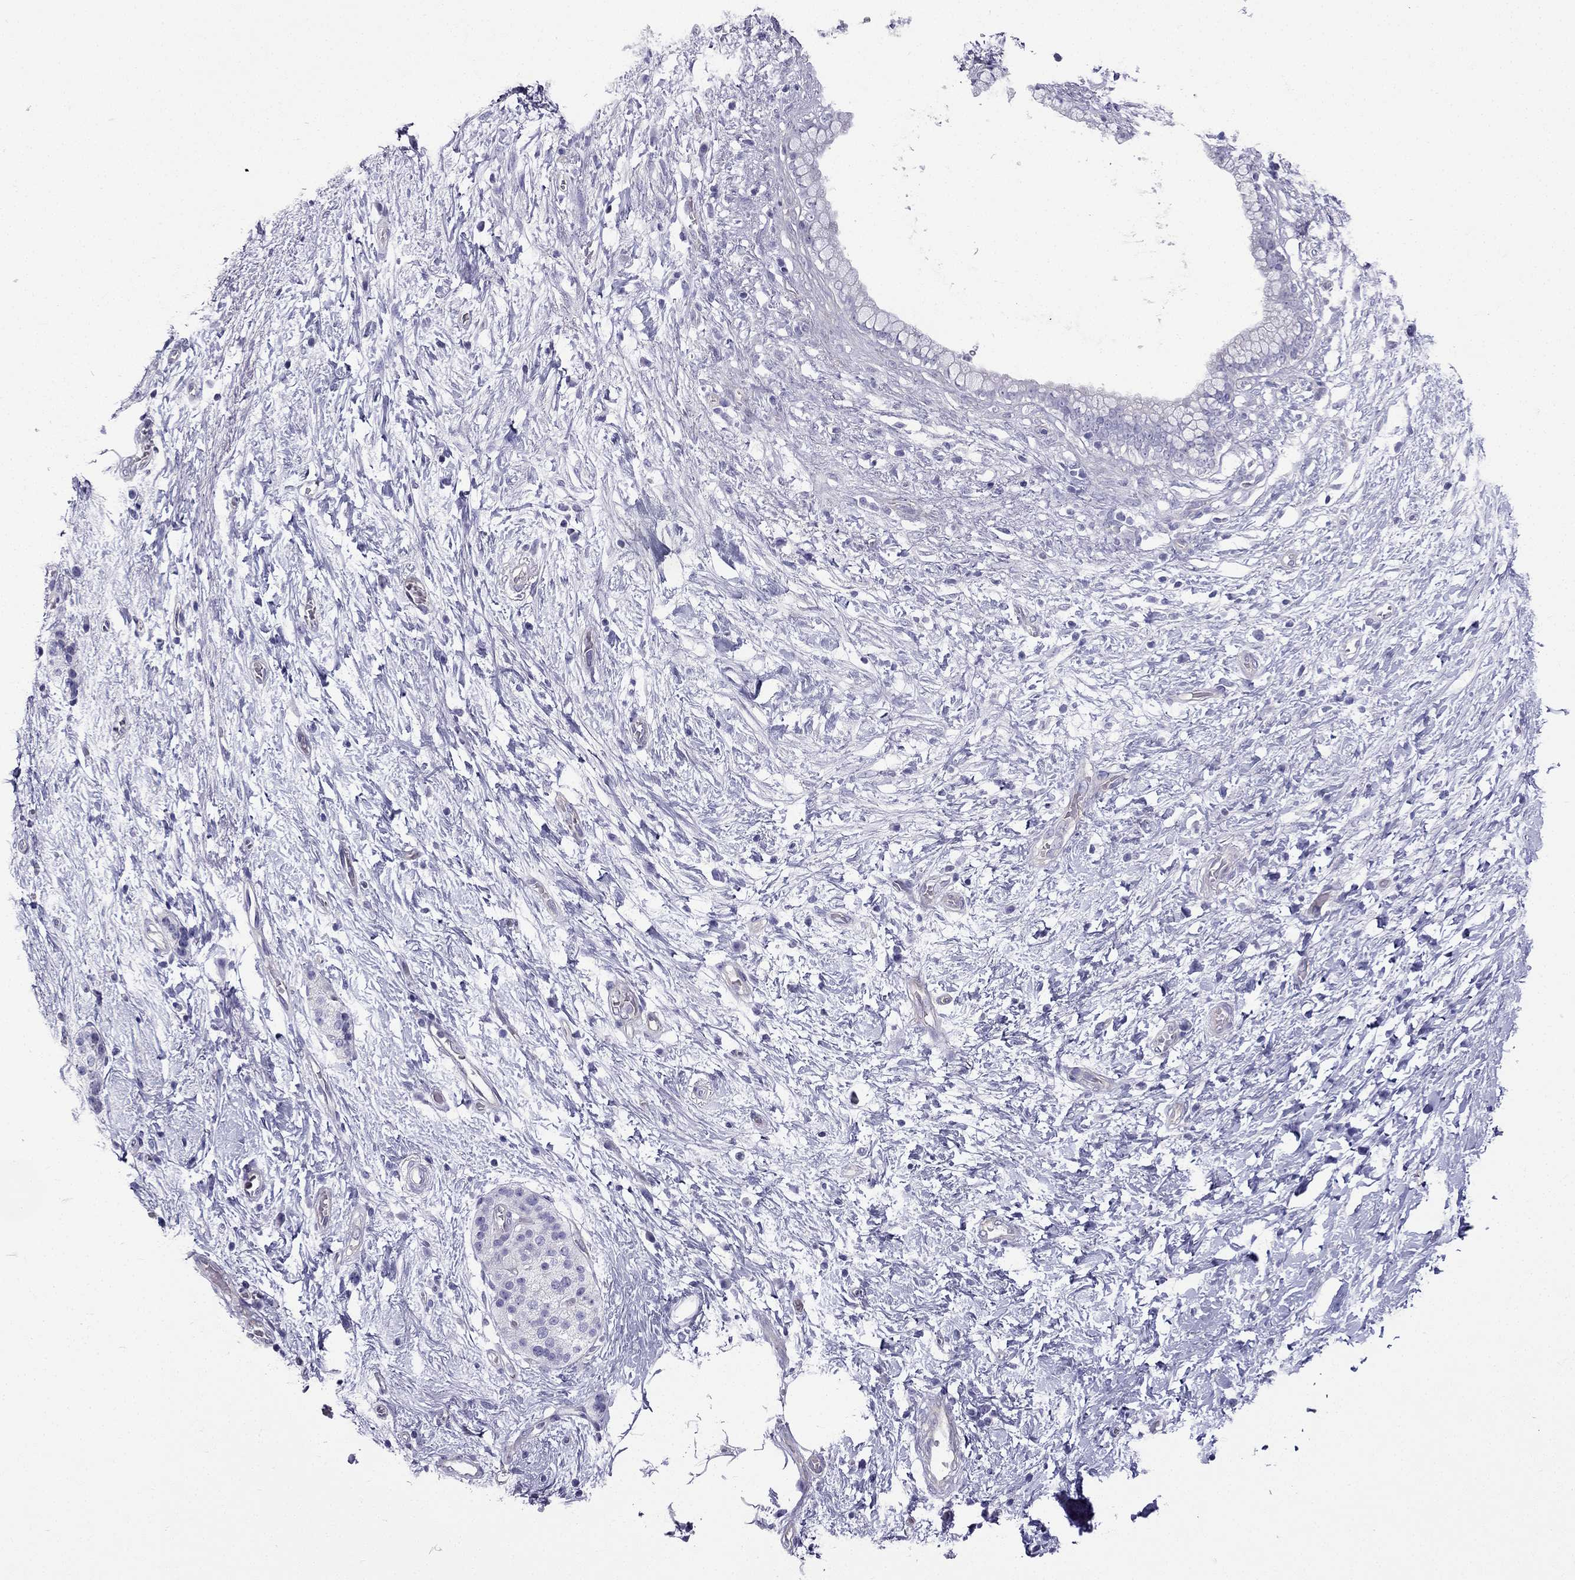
{"staining": {"intensity": "negative", "quantity": "none", "location": "none"}, "tissue": "pancreatic cancer", "cell_type": "Tumor cells", "image_type": "cancer", "snomed": [{"axis": "morphology", "description": "Adenocarcinoma, NOS"}, {"axis": "topography", "description": "Pancreas"}], "caption": "The micrograph shows no staining of tumor cells in pancreatic cancer (adenocarcinoma).", "gene": "GJA8", "patient": {"sex": "female", "age": 72}}